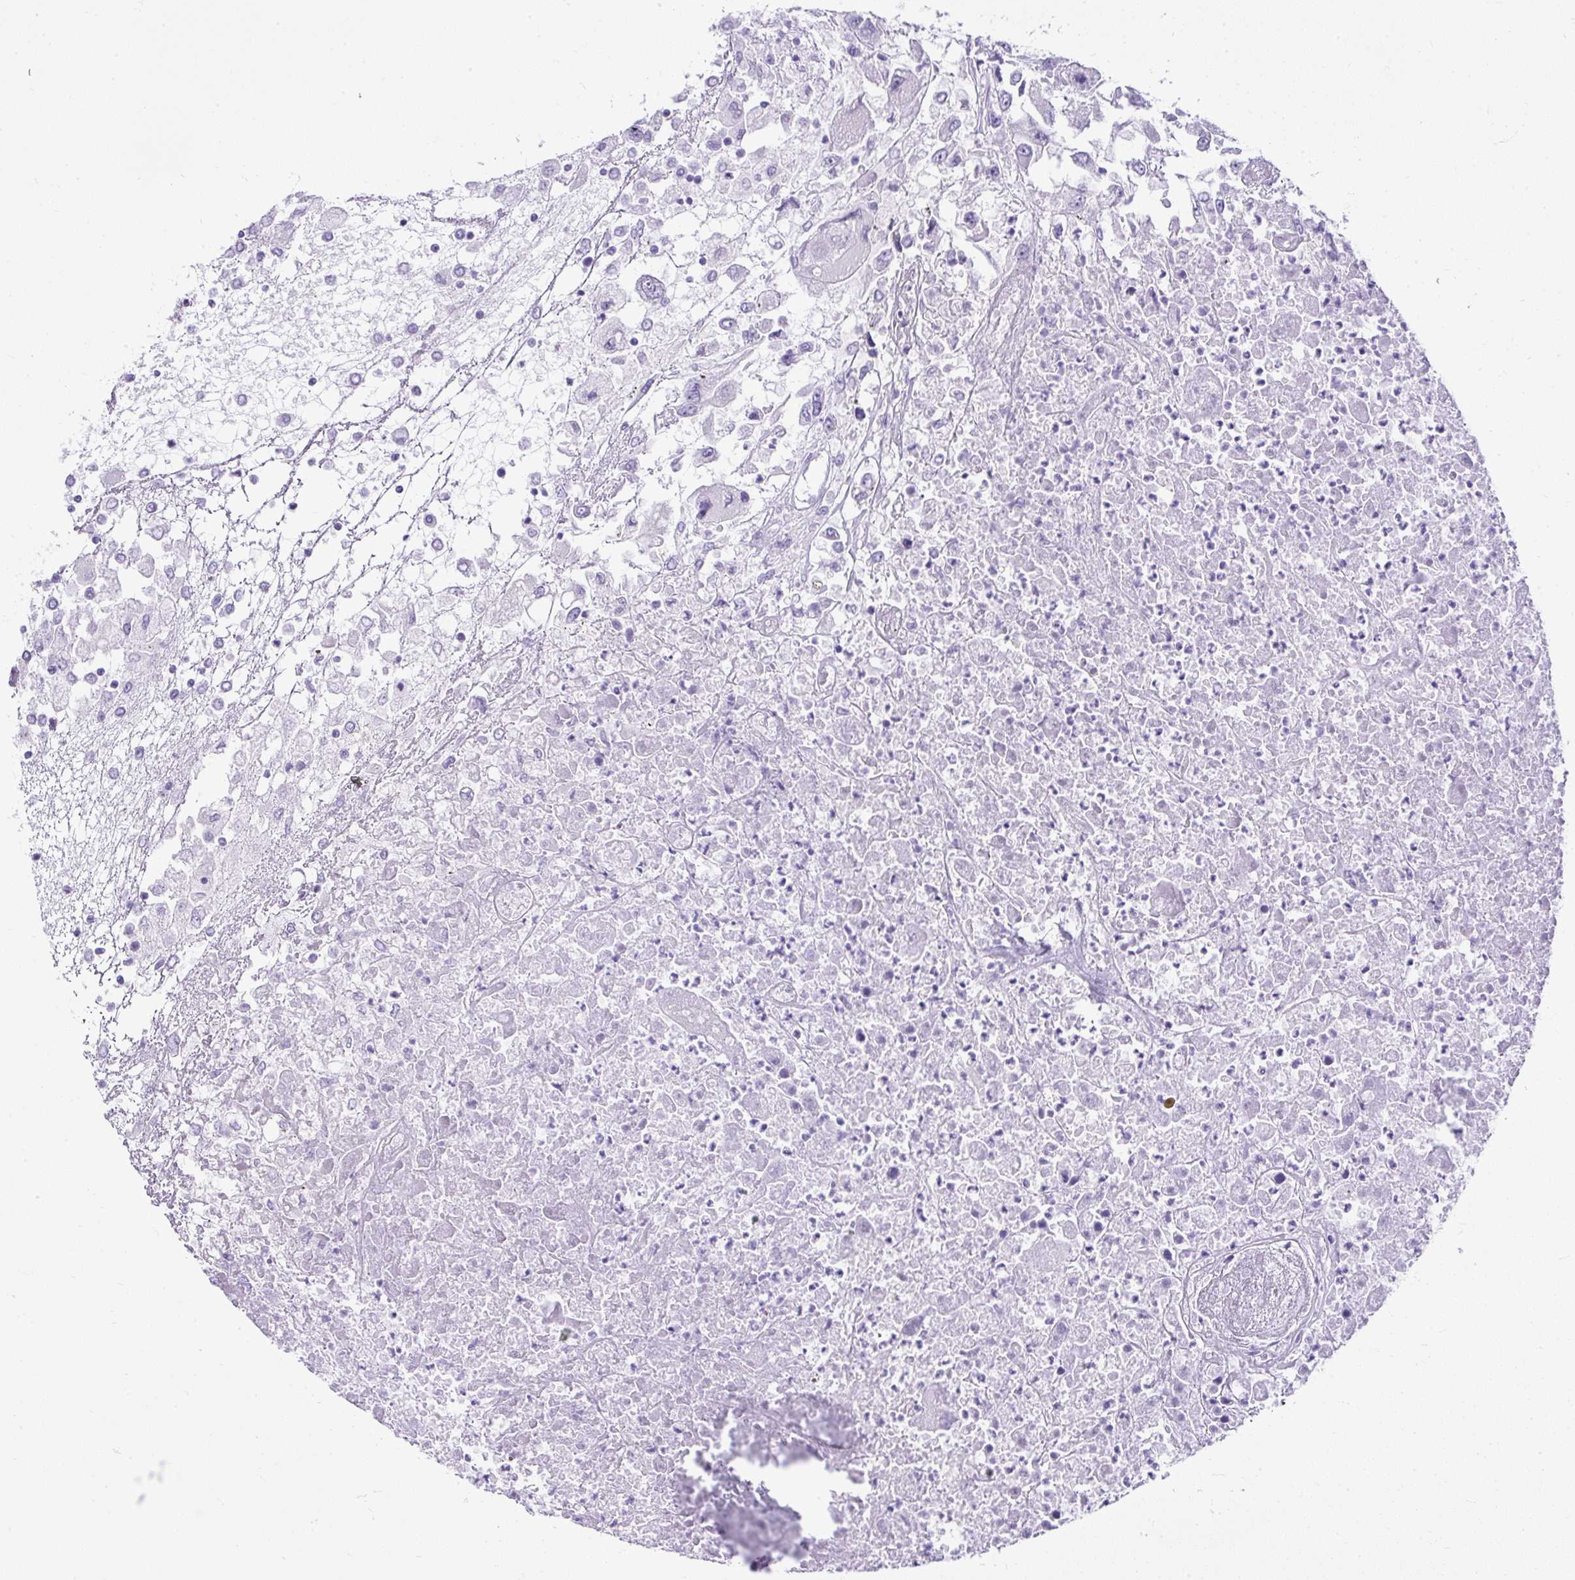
{"staining": {"intensity": "negative", "quantity": "none", "location": "none"}, "tissue": "renal cancer", "cell_type": "Tumor cells", "image_type": "cancer", "snomed": [{"axis": "morphology", "description": "Adenocarcinoma, NOS"}, {"axis": "topography", "description": "Kidney"}], "caption": "Image shows no protein positivity in tumor cells of adenocarcinoma (renal) tissue.", "gene": "UPP1", "patient": {"sex": "female", "age": 52}}